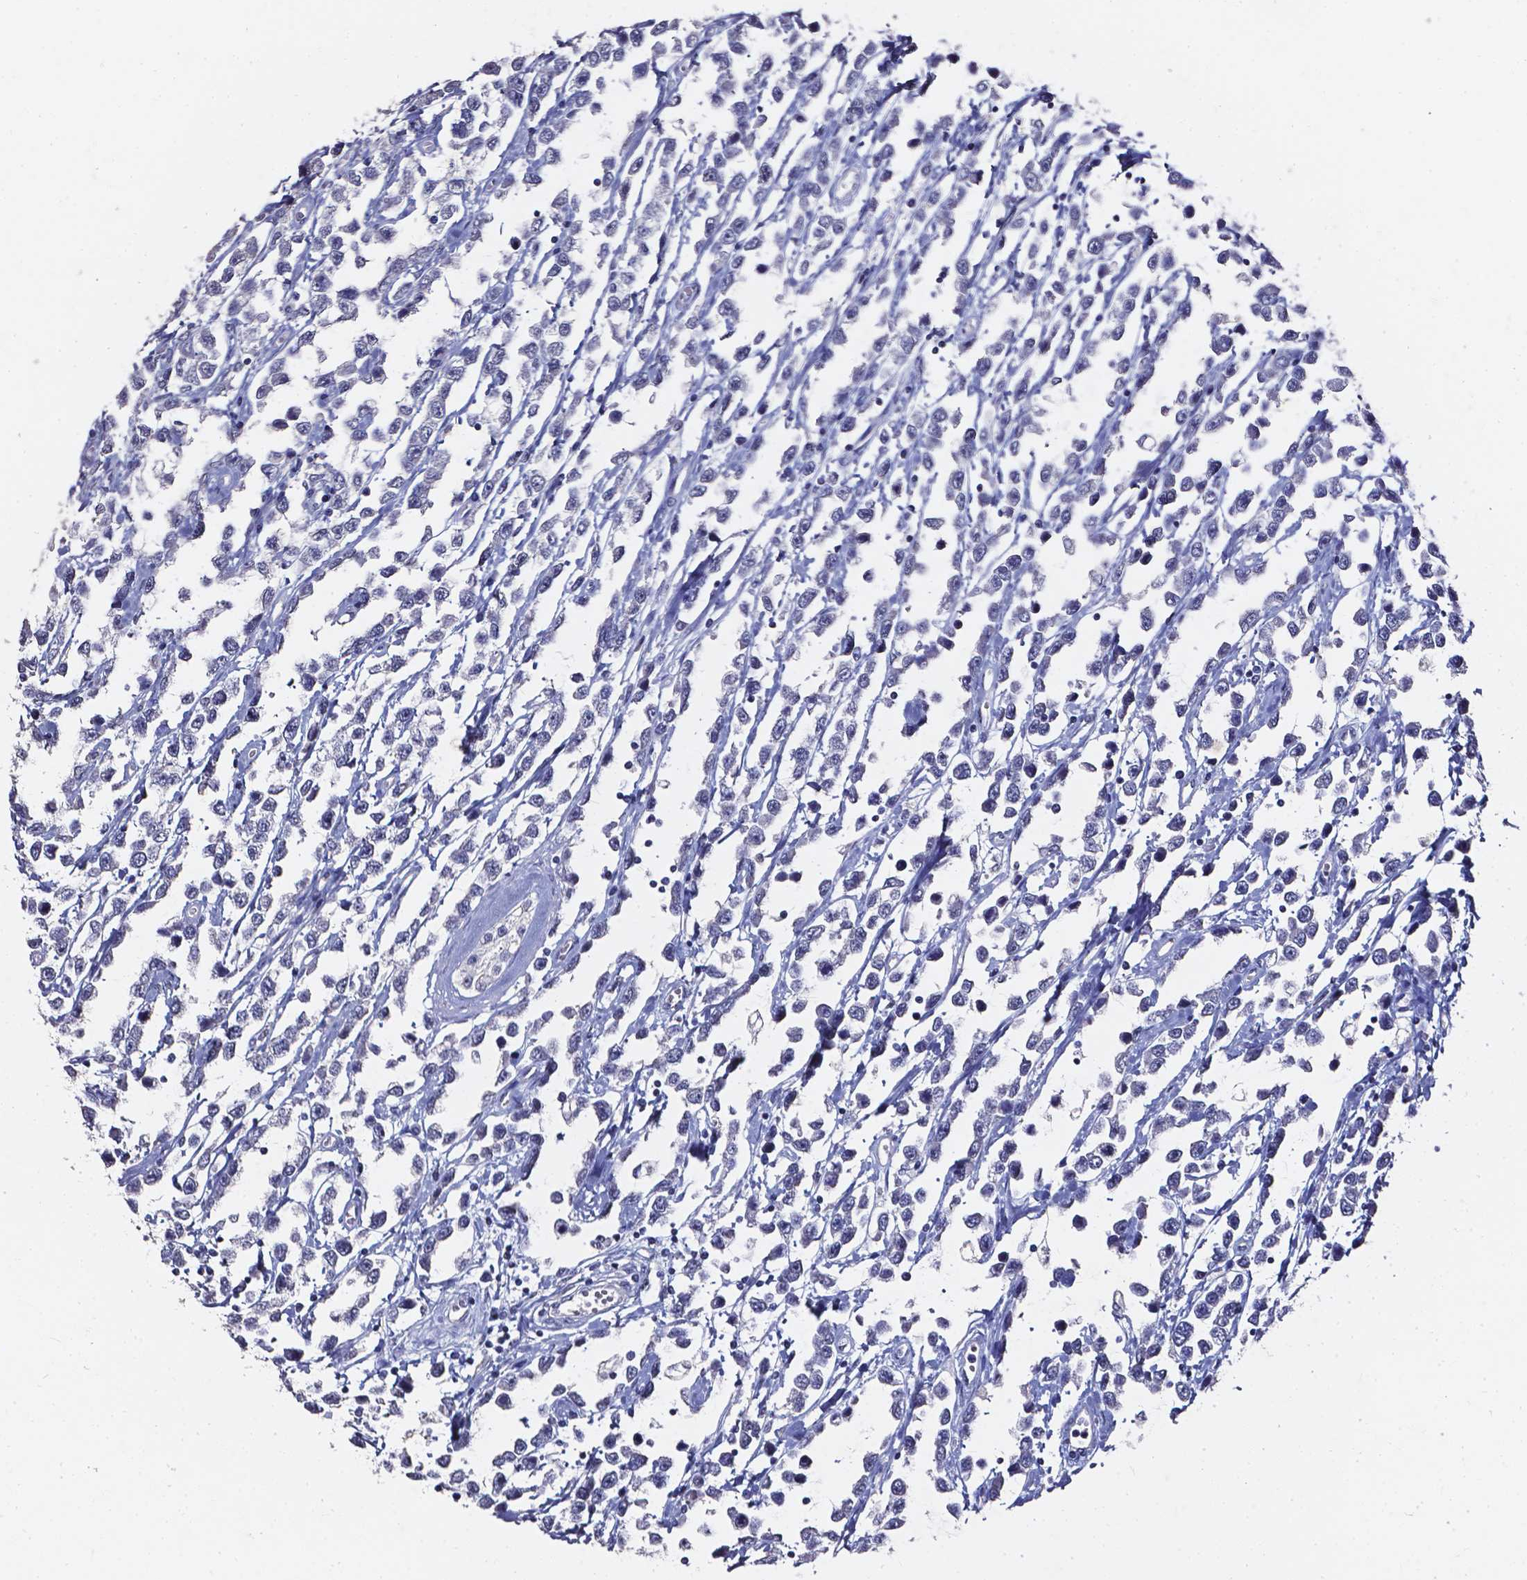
{"staining": {"intensity": "negative", "quantity": "none", "location": "none"}, "tissue": "testis cancer", "cell_type": "Tumor cells", "image_type": "cancer", "snomed": [{"axis": "morphology", "description": "Seminoma, NOS"}, {"axis": "topography", "description": "Testis"}], "caption": "Testis cancer (seminoma) stained for a protein using IHC exhibits no staining tumor cells.", "gene": "AKR1B10", "patient": {"sex": "male", "age": 34}}